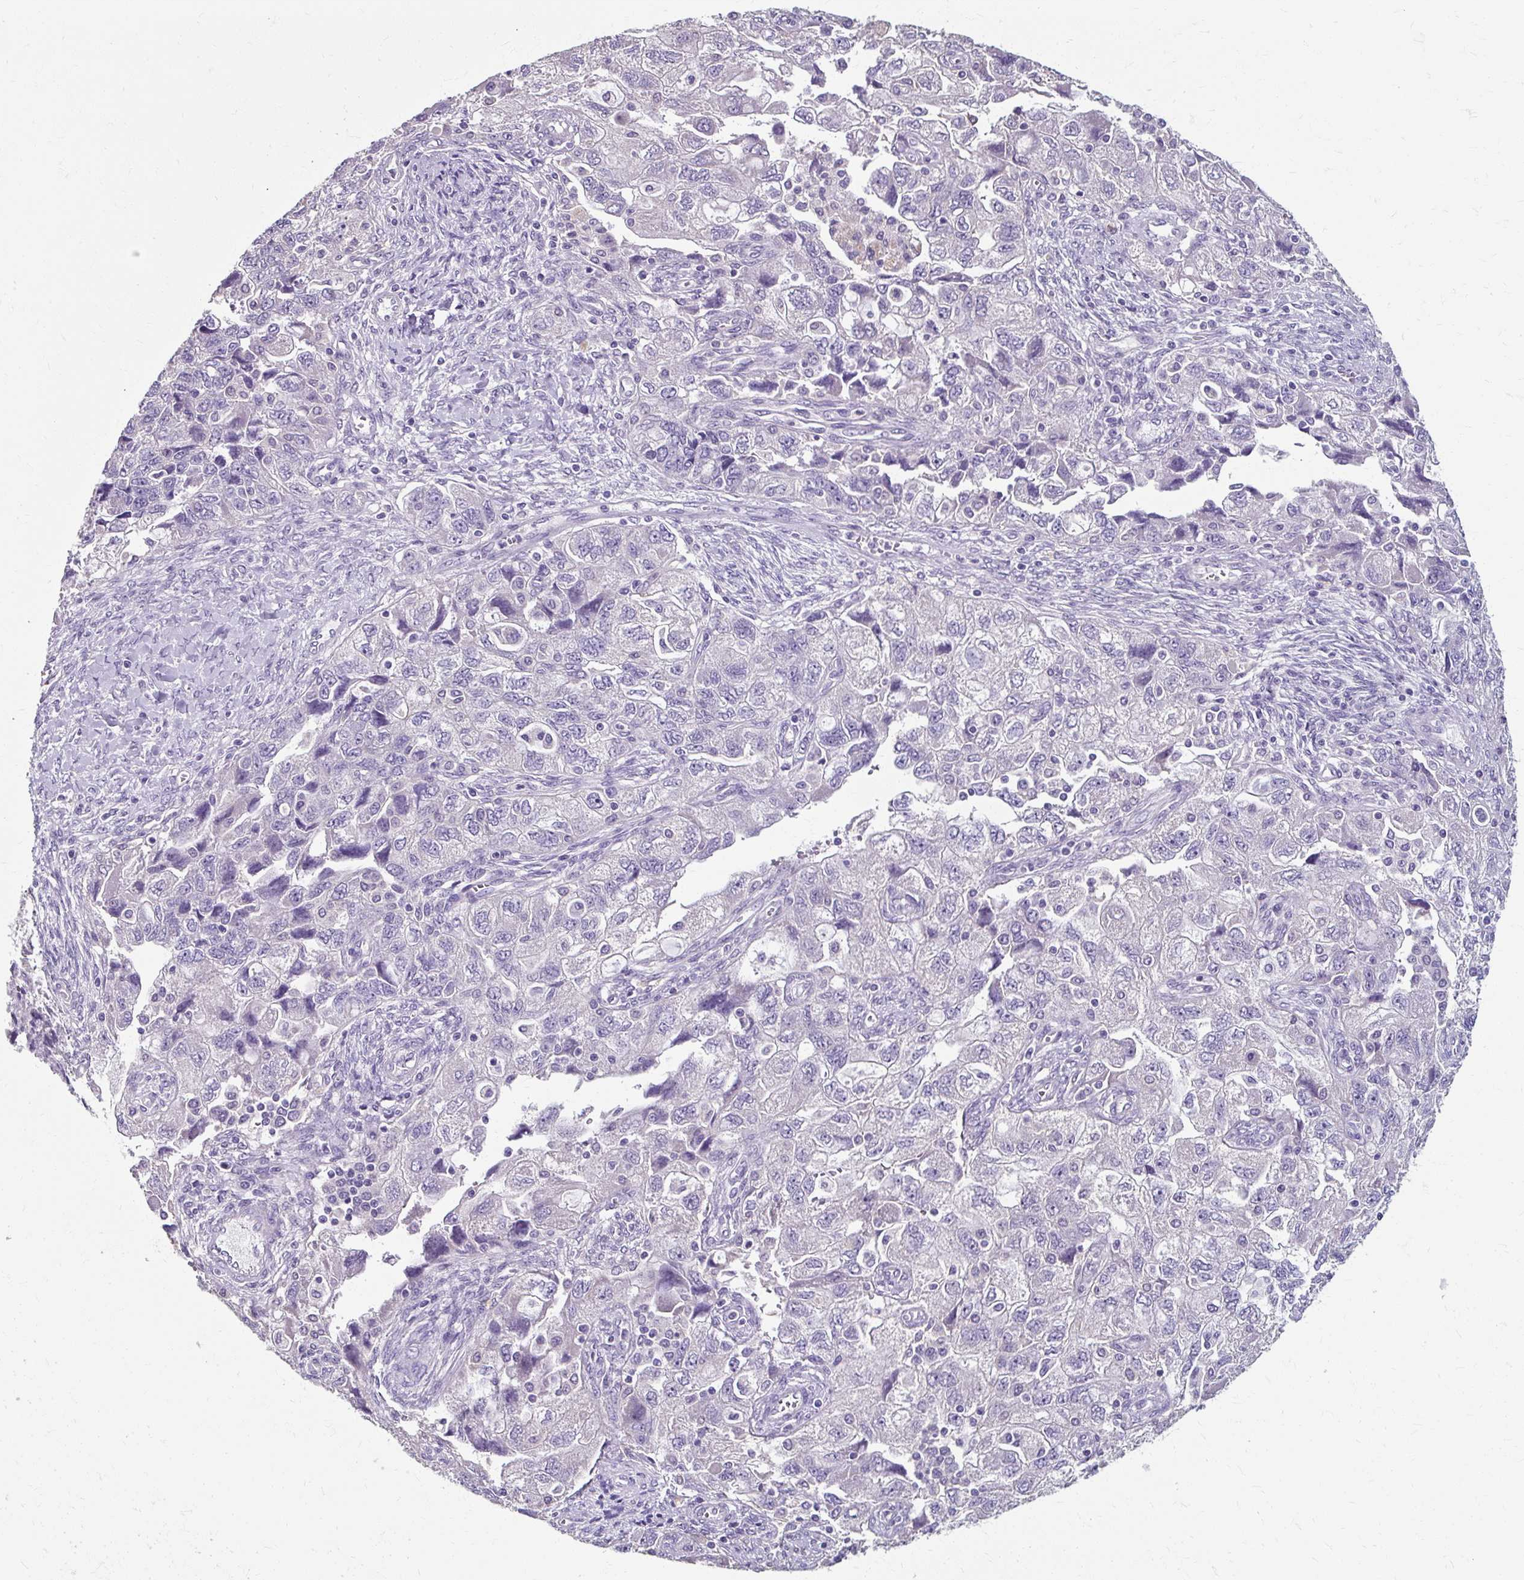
{"staining": {"intensity": "negative", "quantity": "none", "location": "none"}, "tissue": "ovarian cancer", "cell_type": "Tumor cells", "image_type": "cancer", "snomed": [{"axis": "morphology", "description": "Carcinoma, NOS"}, {"axis": "morphology", "description": "Cystadenocarcinoma, serous, NOS"}, {"axis": "topography", "description": "Ovary"}], "caption": "Carcinoma (ovarian) stained for a protein using immunohistochemistry (IHC) demonstrates no staining tumor cells.", "gene": "KLHL24", "patient": {"sex": "female", "age": 69}}